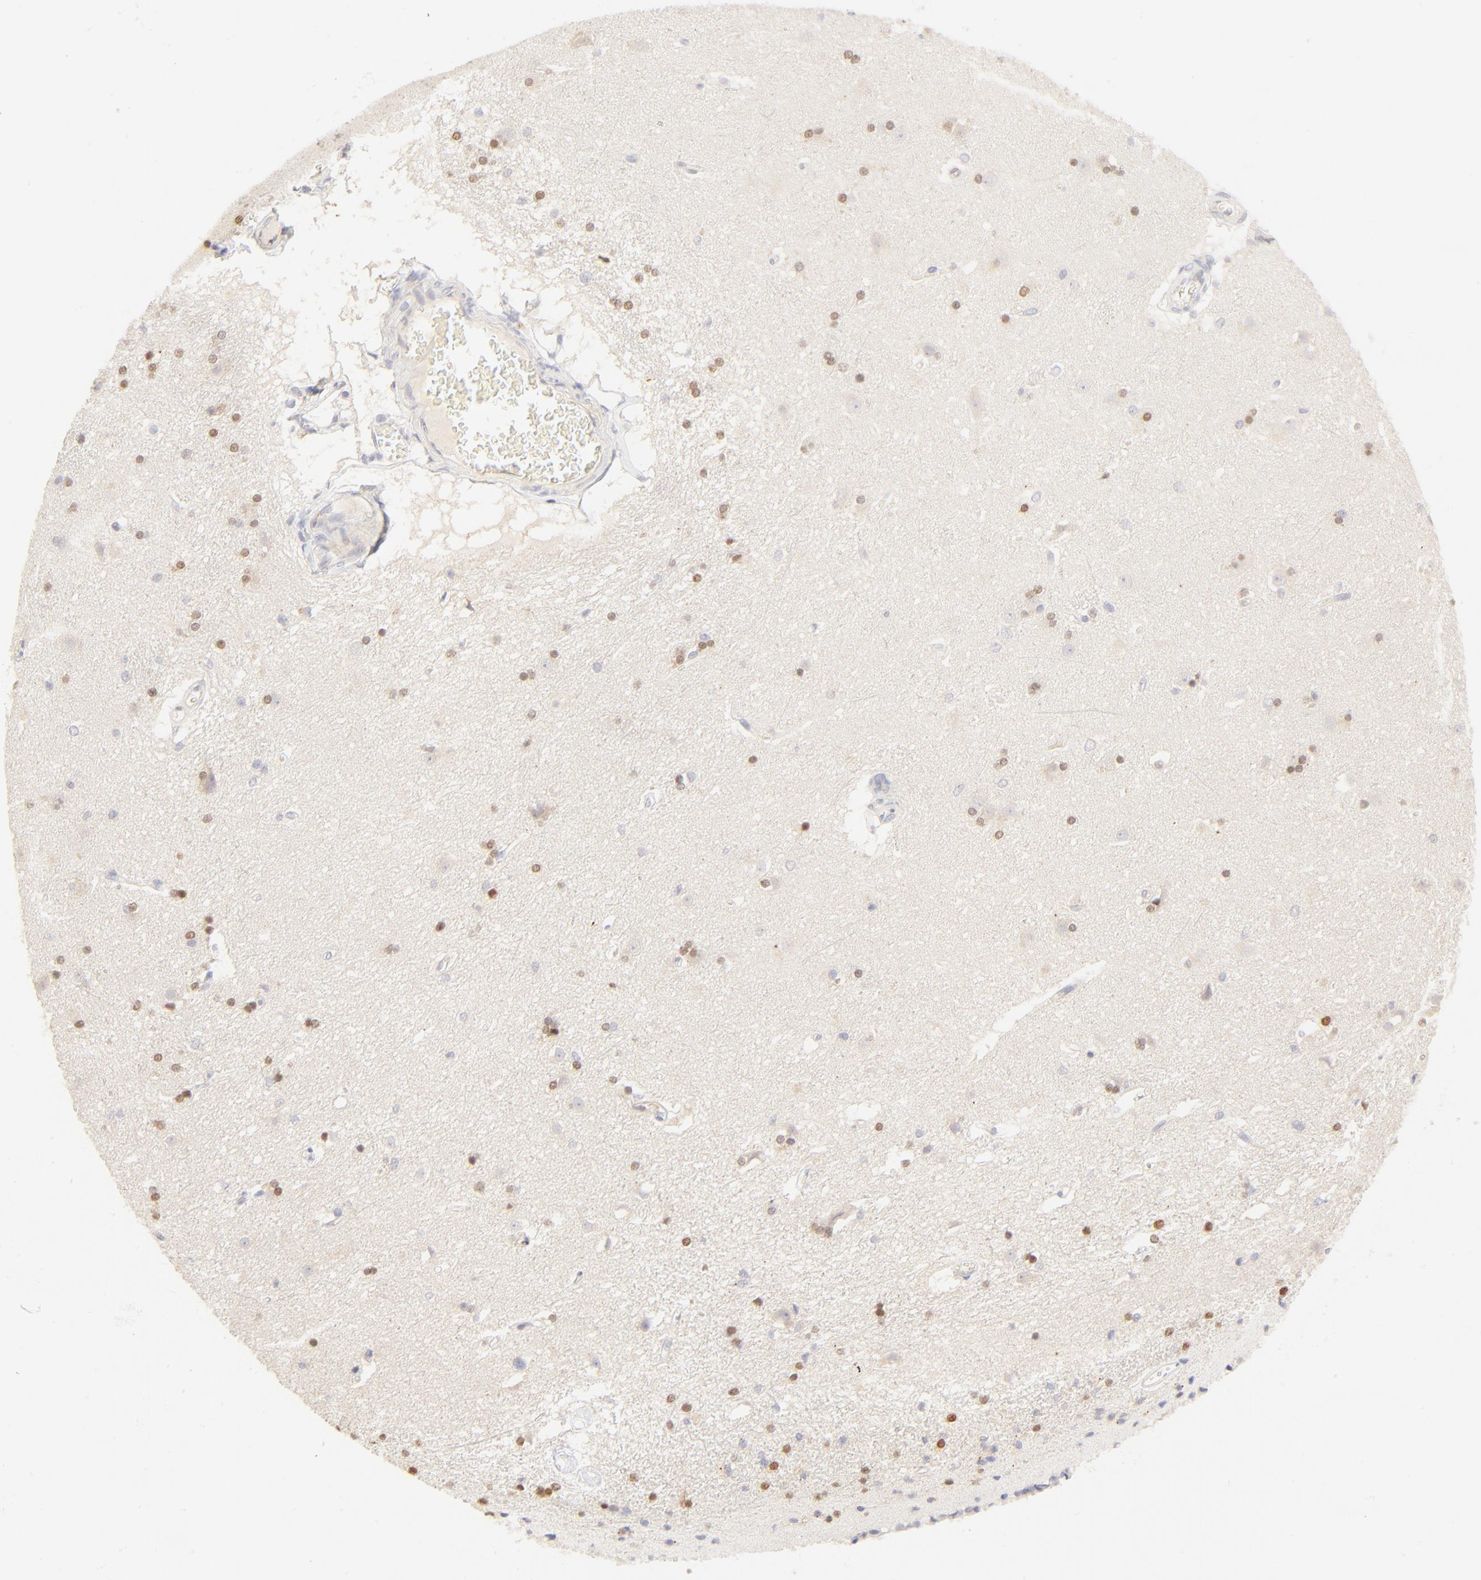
{"staining": {"intensity": "moderate", "quantity": "25%-75%", "location": "cytoplasmic/membranous,nuclear"}, "tissue": "caudate", "cell_type": "Glial cells", "image_type": "normal", "snomed": [{"axis": "morphology", "description": "Normal tissue, NOS"}, {"axis": "topography", "description": "Lateral ventricle wall"}], "caption": "This is an image of IHC staining of benign caudate, which shows moderate expression in the cytoplasmic/membranous,nuclear of glial cells.", "gene": "NKX2", "patient": {"sex": "female", "age": 19}}